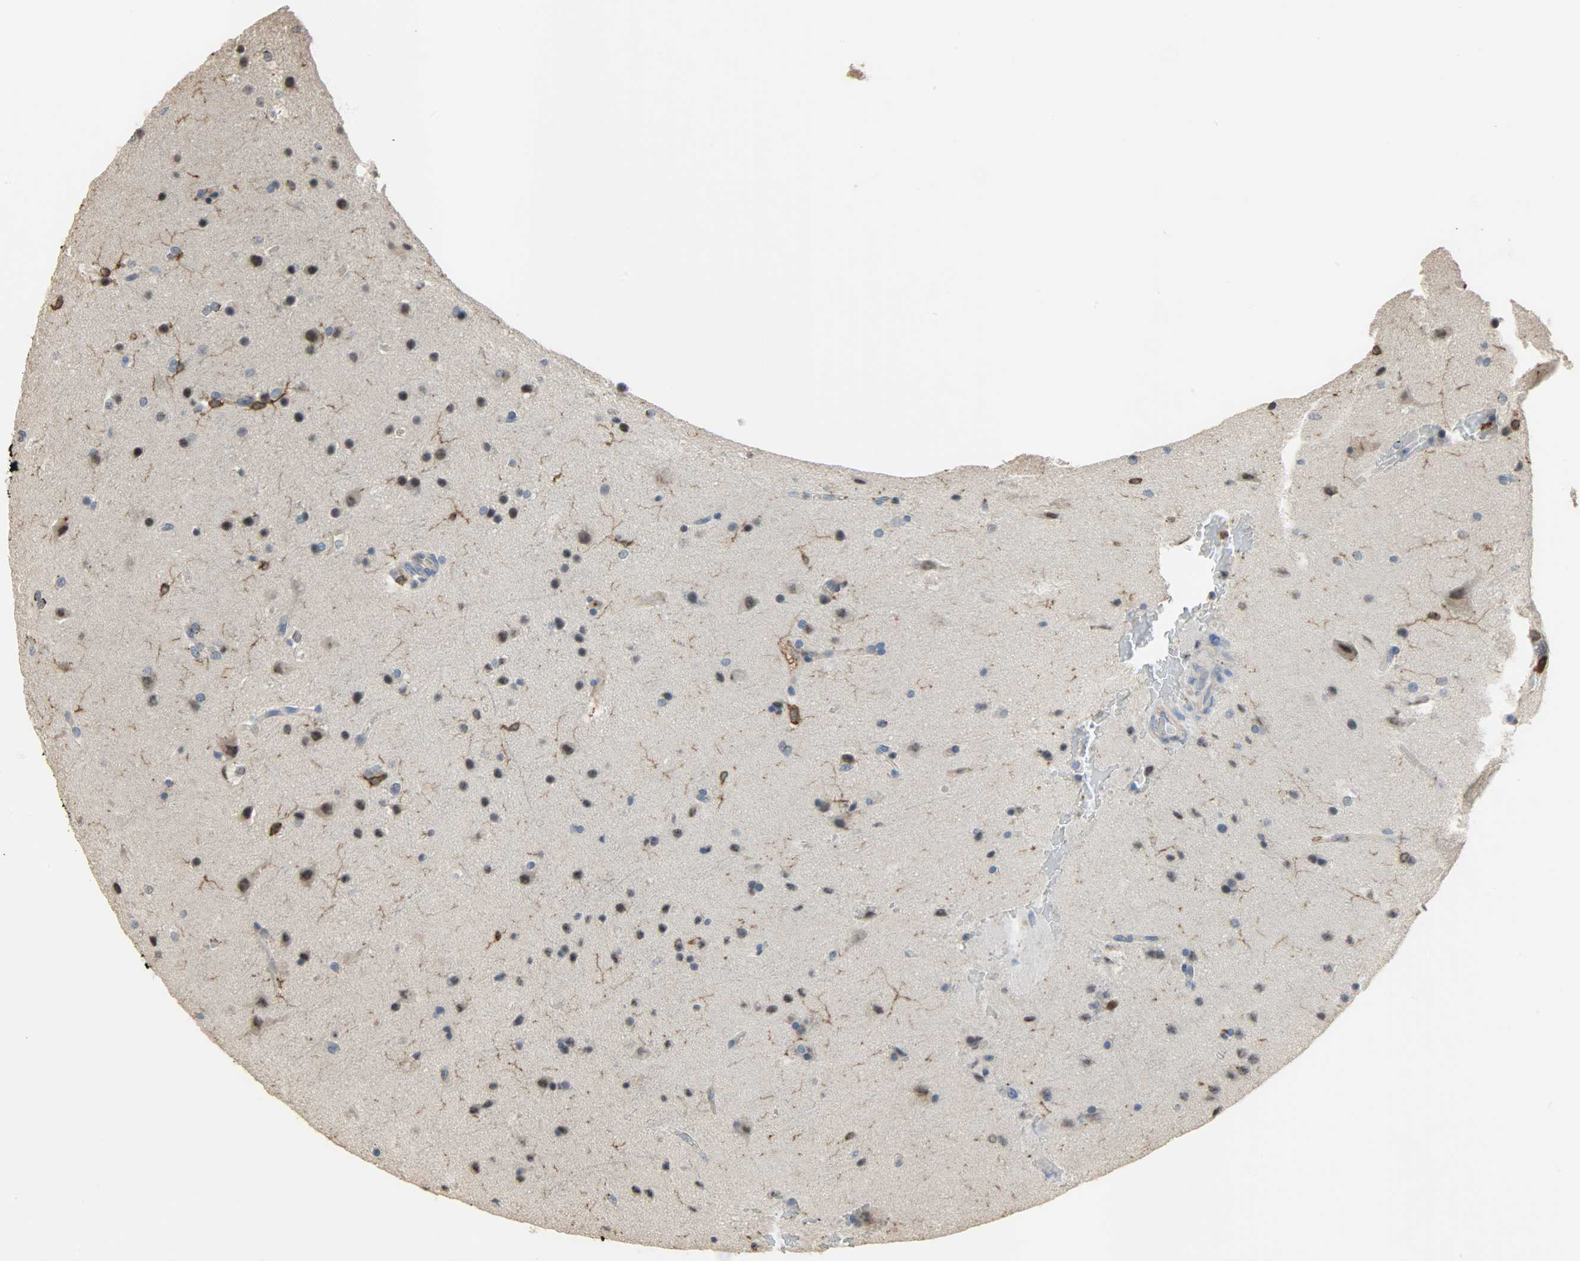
{"staining": {"intensity": "moderate", "quantity": "<25%", "location": "cytoplasmic/membranous"}, "tissue": "glioma", "cell_type": "Tumor cells", "image_type": "cancer", "snomed": [{"axis": "morphology", "description": "Glioma, malignant, Low grade"}, {"axis": "topography", "description": "Cerebral cortex"}], "caption": "There is low levels of moderate cytoplasmic/membranous positivity in tumor cells of glioma, as demonstrated by immunohistochemical staining (brown color).", "gene": "SKAP2", "patient": {"sex": "female", "age": 47}}